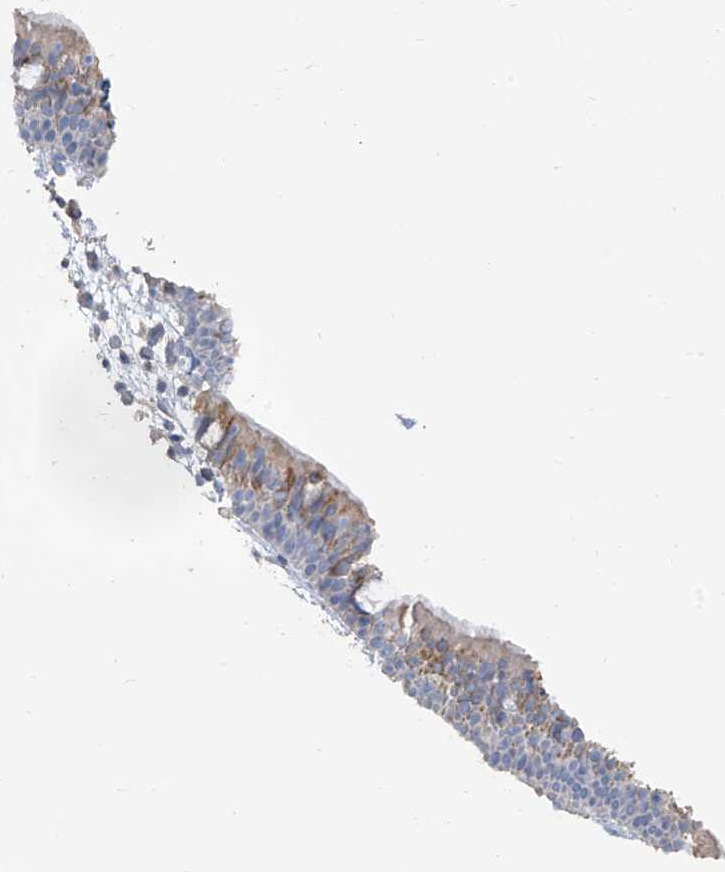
{"staining": {"intensity": "moderate", "quantity": "<25%", "location": "cytoplasmic/membranous"}, "tissue": "nasopharynx", "cell_type": "Respiratory epithelial cells", "image_type": "normal", "snomed": [{"axis": "morphology", "description": "Normal tissue, NOS"}, {"axis": "morphology", "description": "Inflammation, NOS"}, {"axis": "morphology", "description": "Malignant melanoma, Metastatic site"}, {"axis": "topography", "description": "Nasopharynx"}], "caption": "Immunohistochemical staining of normal nasopharynx demonstrates <25% levels of moderate cytoplasmic/membranous protein positivity in approximately <25% of respiratory epithelial cells. (Brightfield microscopy of DAB IHC at high magnification).", "gene": "PAFAH1B3", "patient": {"sex": "male", "age": 70}}